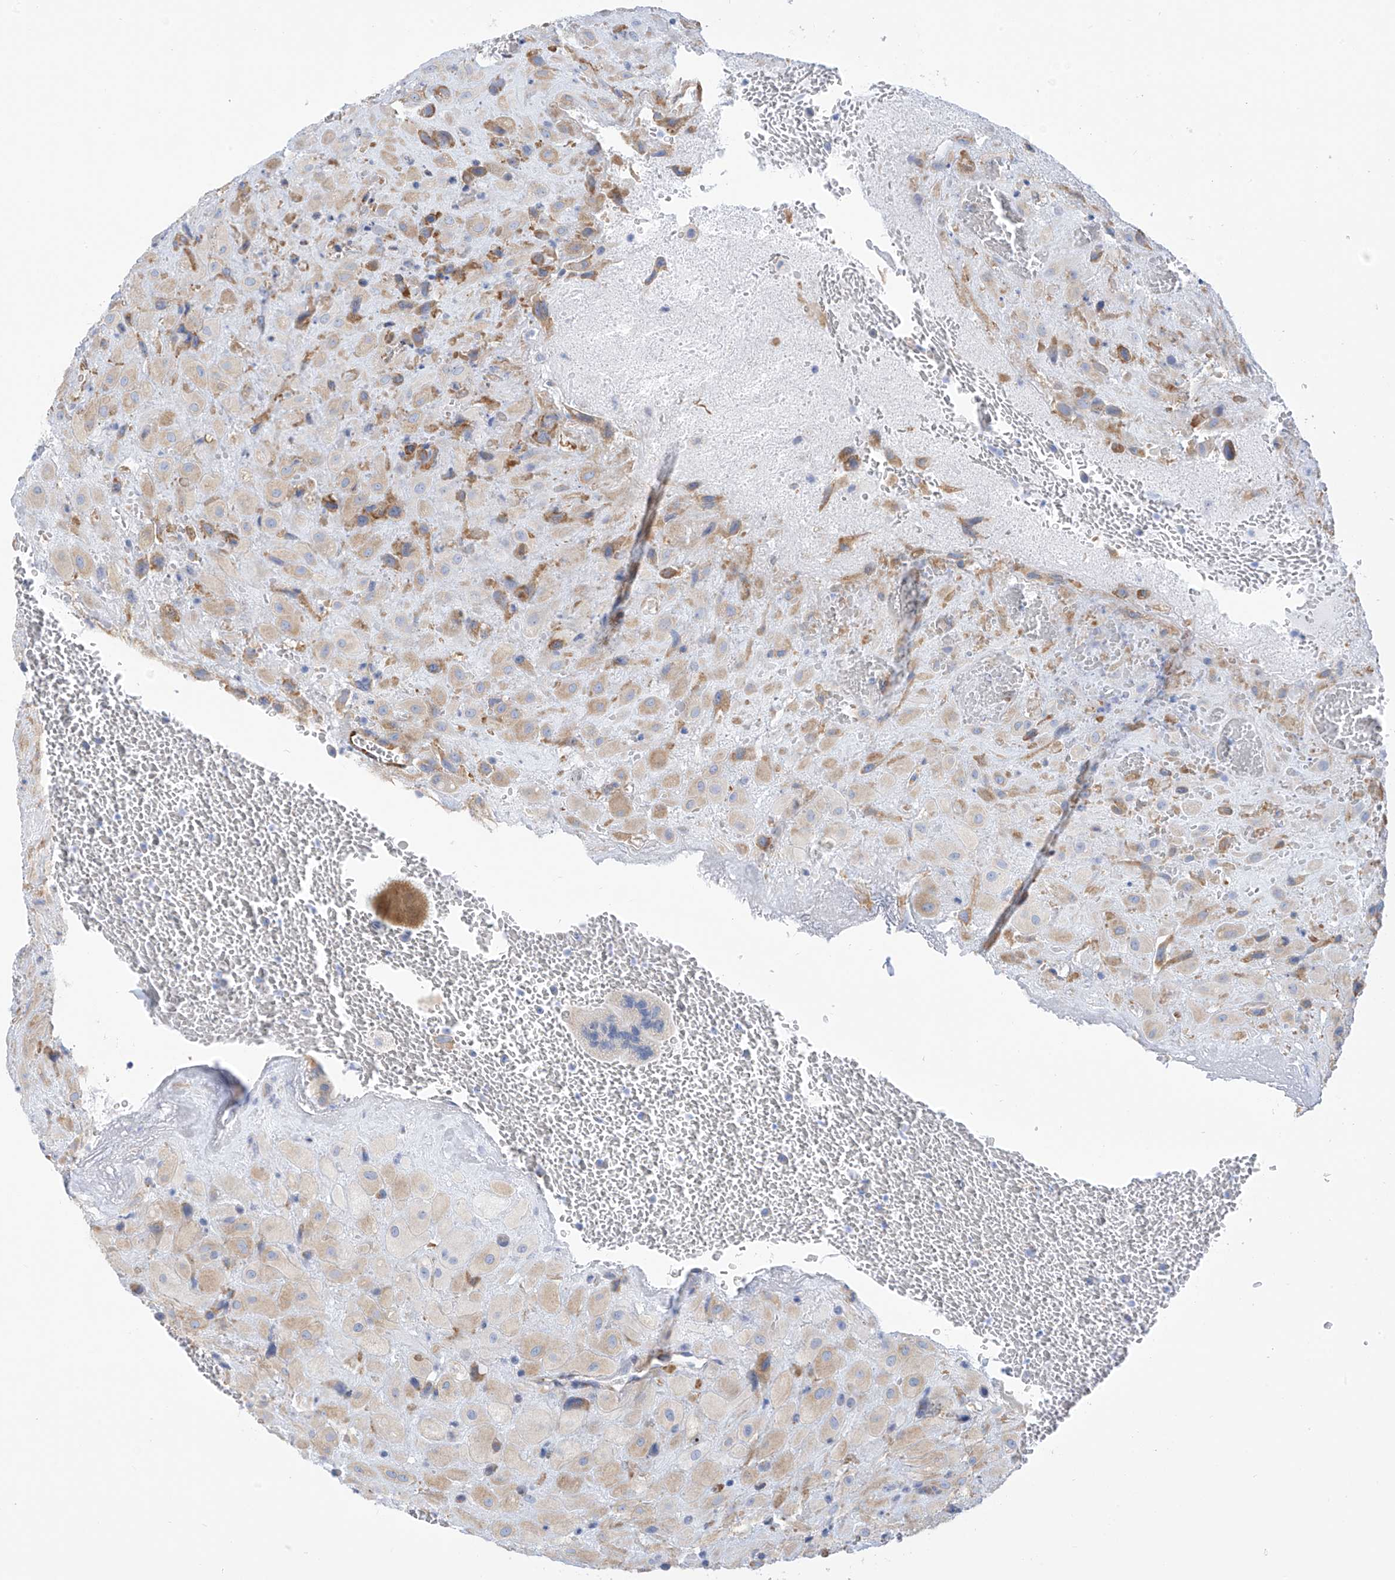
{"staining": {"intensity": "moderate", "quantity": "25%-75%", "location": "cytoplasmic/membranous"}, "tissue": "placenta", "cell_type": "Decidual cells", "image_type": "normal", "snomed": [{"axis": "morphology", "description": "Normal tissue, NOS"}, {"axis": "topography", "description": "Placenta"}], "caption": "An immunohistochemistry (IHC) micrograph of normal tissue is shown. Protein staining in brown highlights moderate cytoplasmic/membranous positivity in placenta within decidual cells.", "gene": "RCN2", "patient": {"sex": "female", "age": 35}}